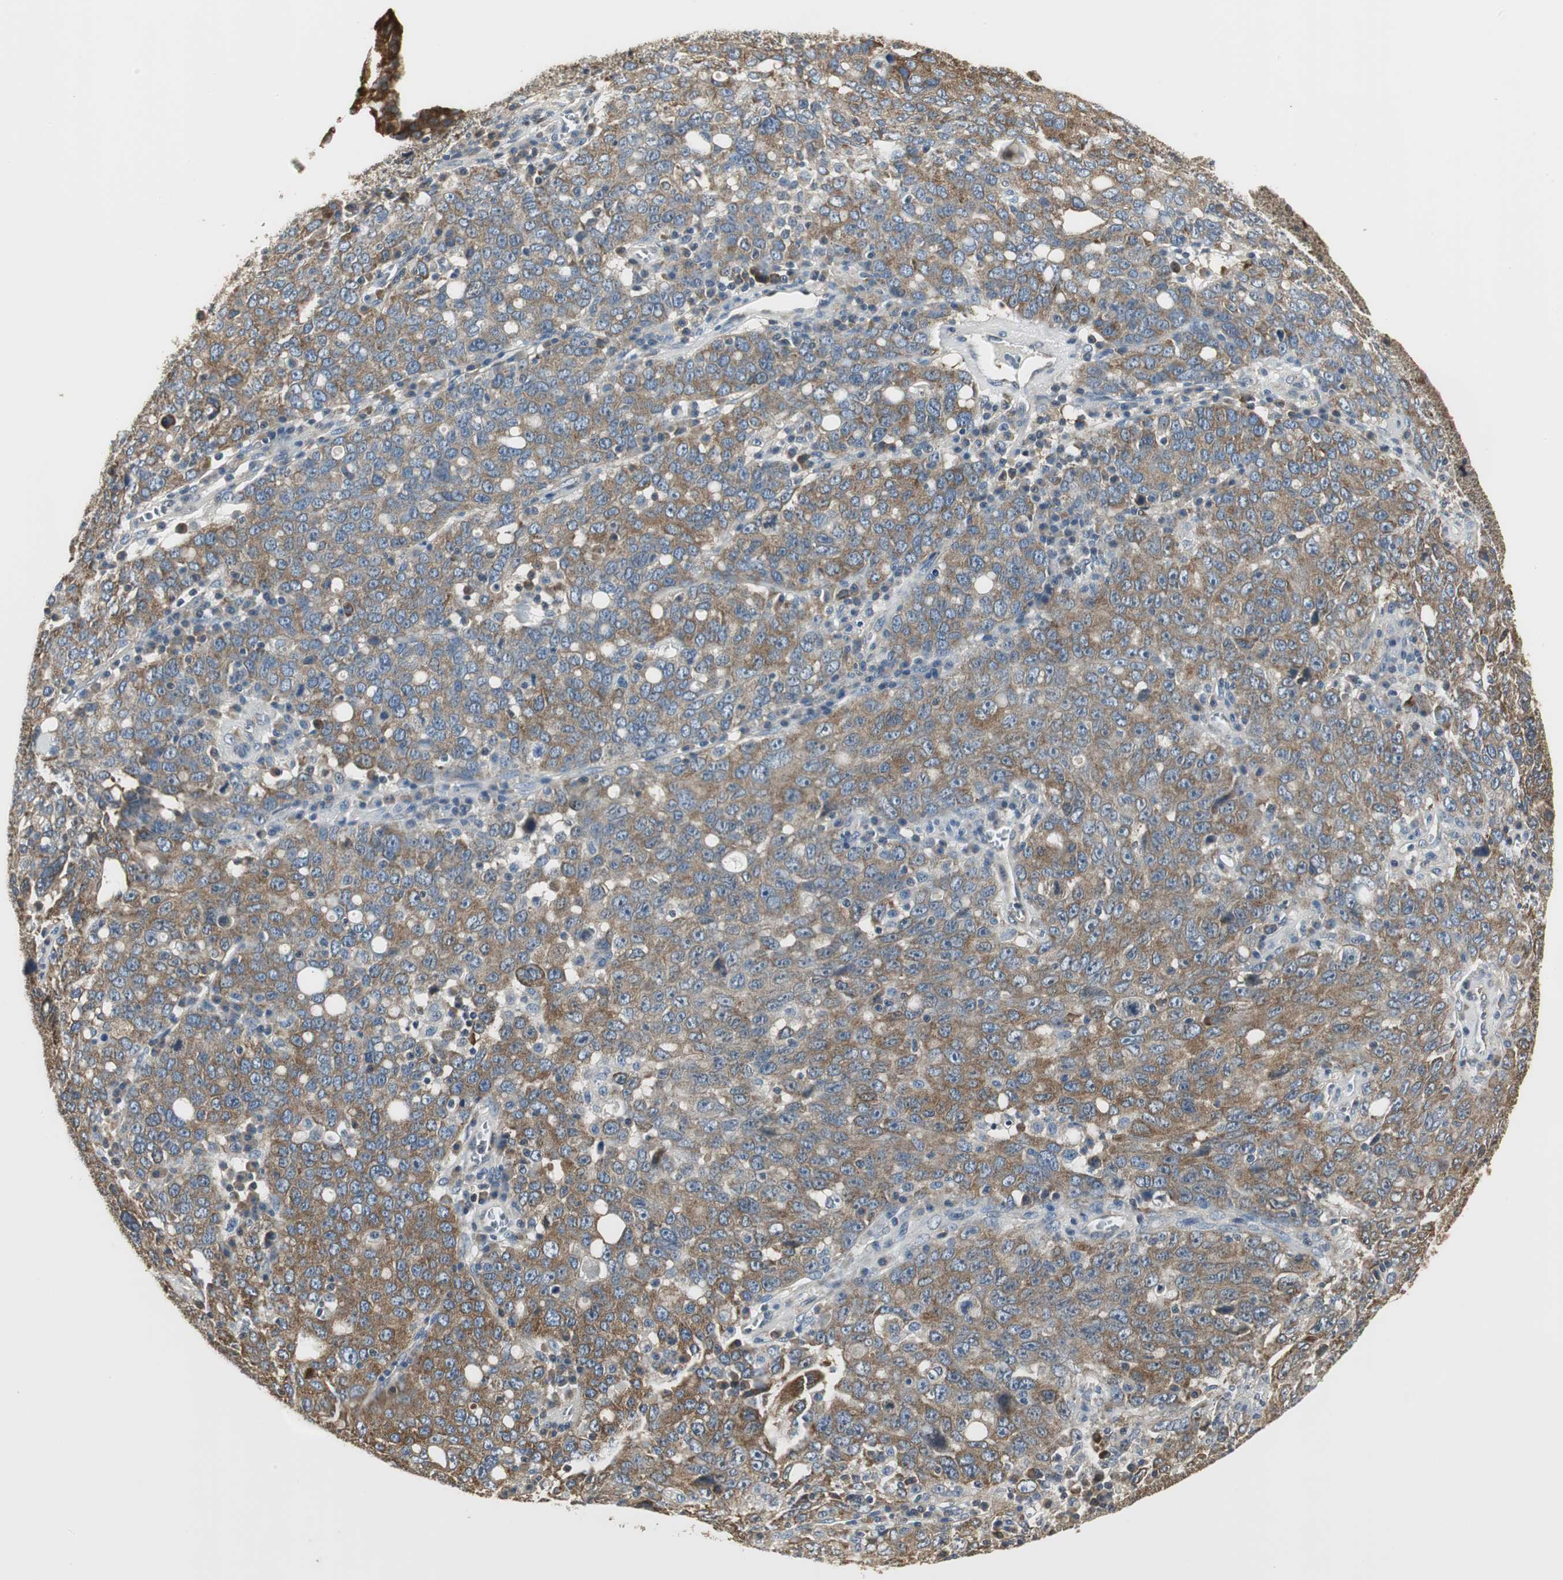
{"staining": {"intensity": "moderate", "quantity": ">75%", "location": "cytoplasmic/membranous"}, "tissue": "ovarian cancer", "cell_type": "Tumor cells", "image_type": "cancer", "snomed": [{"axis": "morphology", "description": "Carcinoma, endometroid"}, {"axis": "topography", "description": "Ovary"}], "caption": "Tumor cells display moderate cytoplasmic/membranous expression in about >75% of cells in ovarian cancer (endometroid carcinoma). The staining was performed using DAB to visualize the protein expression in brown, while the nuclei were stained in blue with hematoxylin (Magnification: 20x).", "gene": "CCT5", "patient": {"sex": "female", "age": 62}}